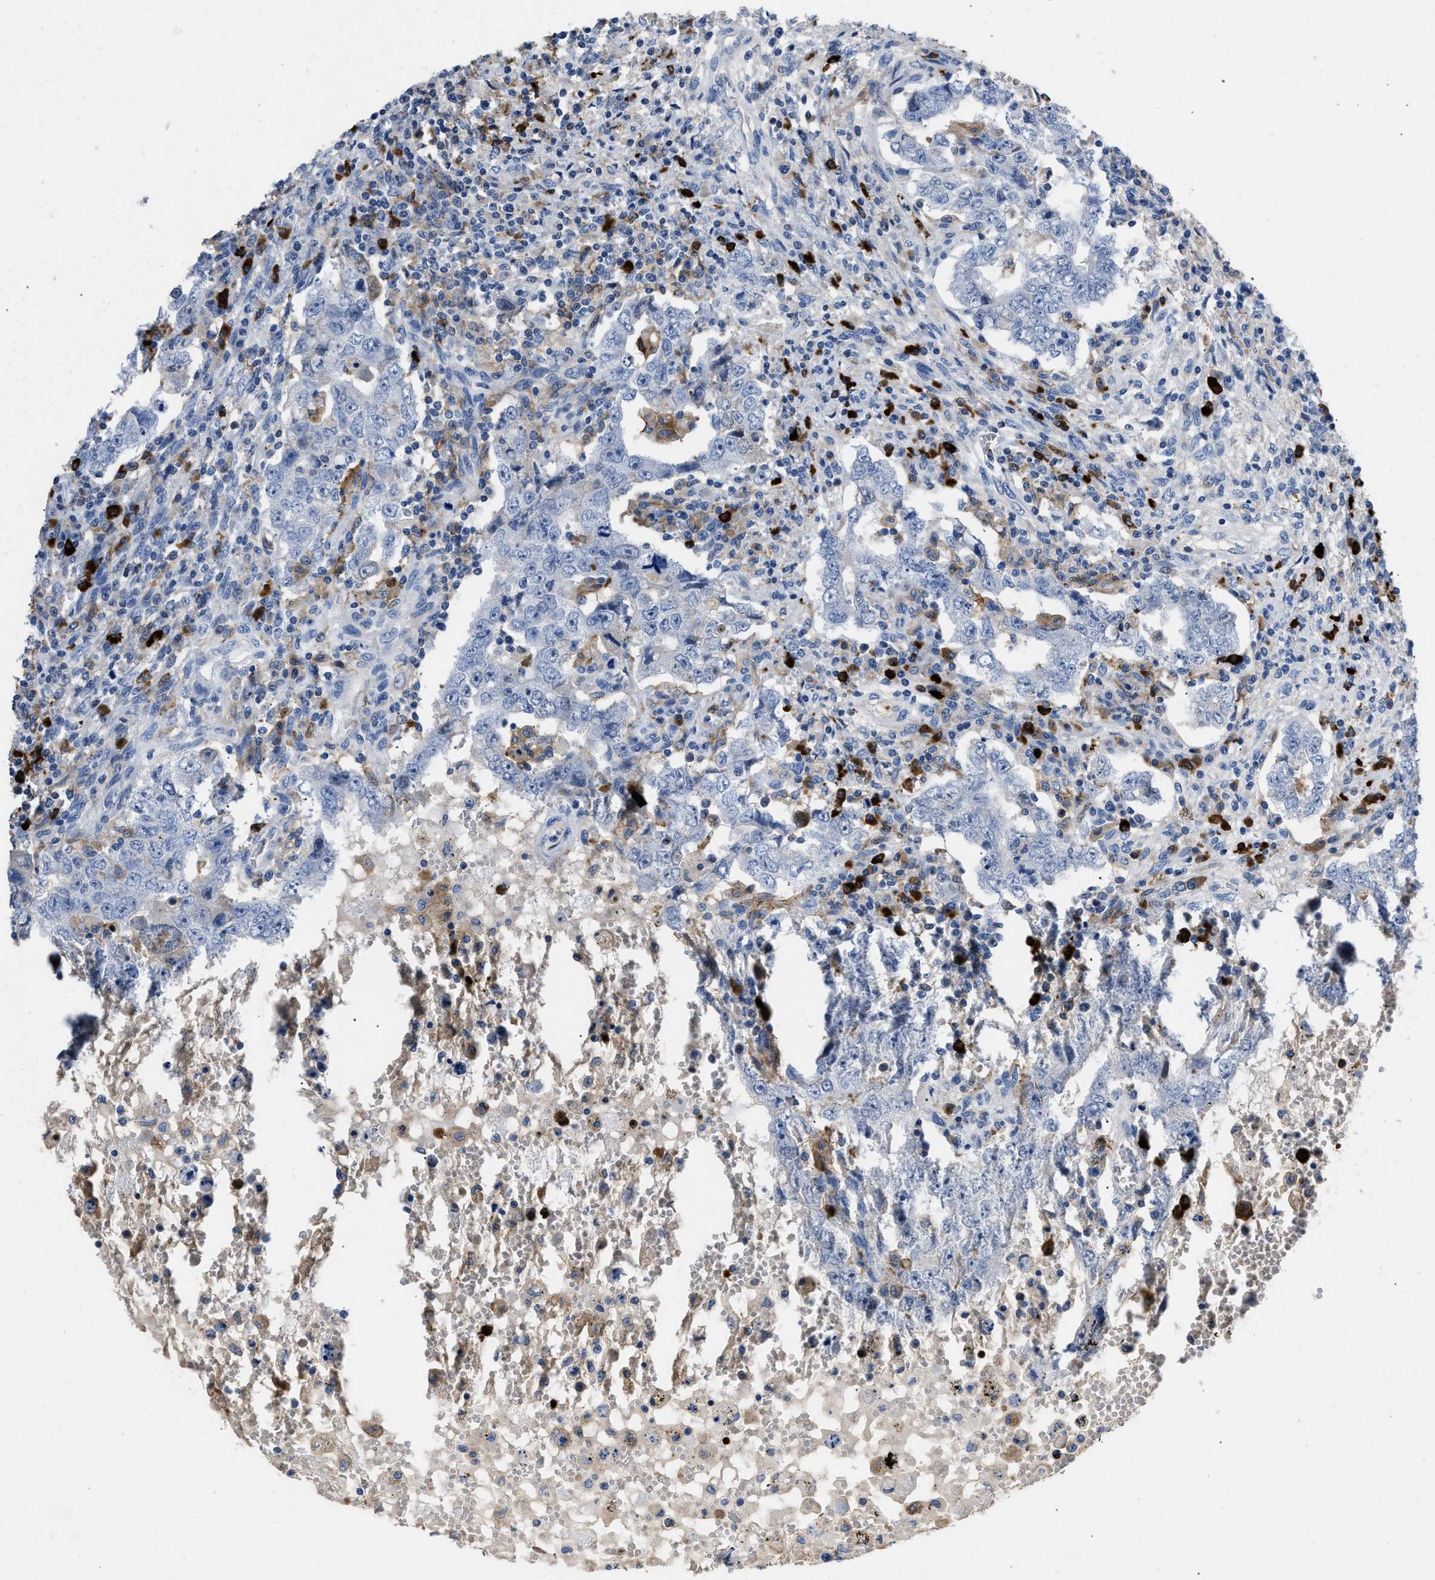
{"staining": {"intensity": "negative", "quantity": "none", "location": "none"}, "tissue": "testis cancer", "cell_type": "Tumor cells", "image_type": "cancer", "snomed": [{"axis": "morphology", "description": "Carcinoma, Embryonal, NOS"}, {"axis": "topography", "description": "Testis"}], "caption": "This is an IHC photomicrograph of embryonal carcinoma (testis). There is no staining in tumor cells.", "gene": "FGF18", "patient": {"sex": "male", "age": 26}}